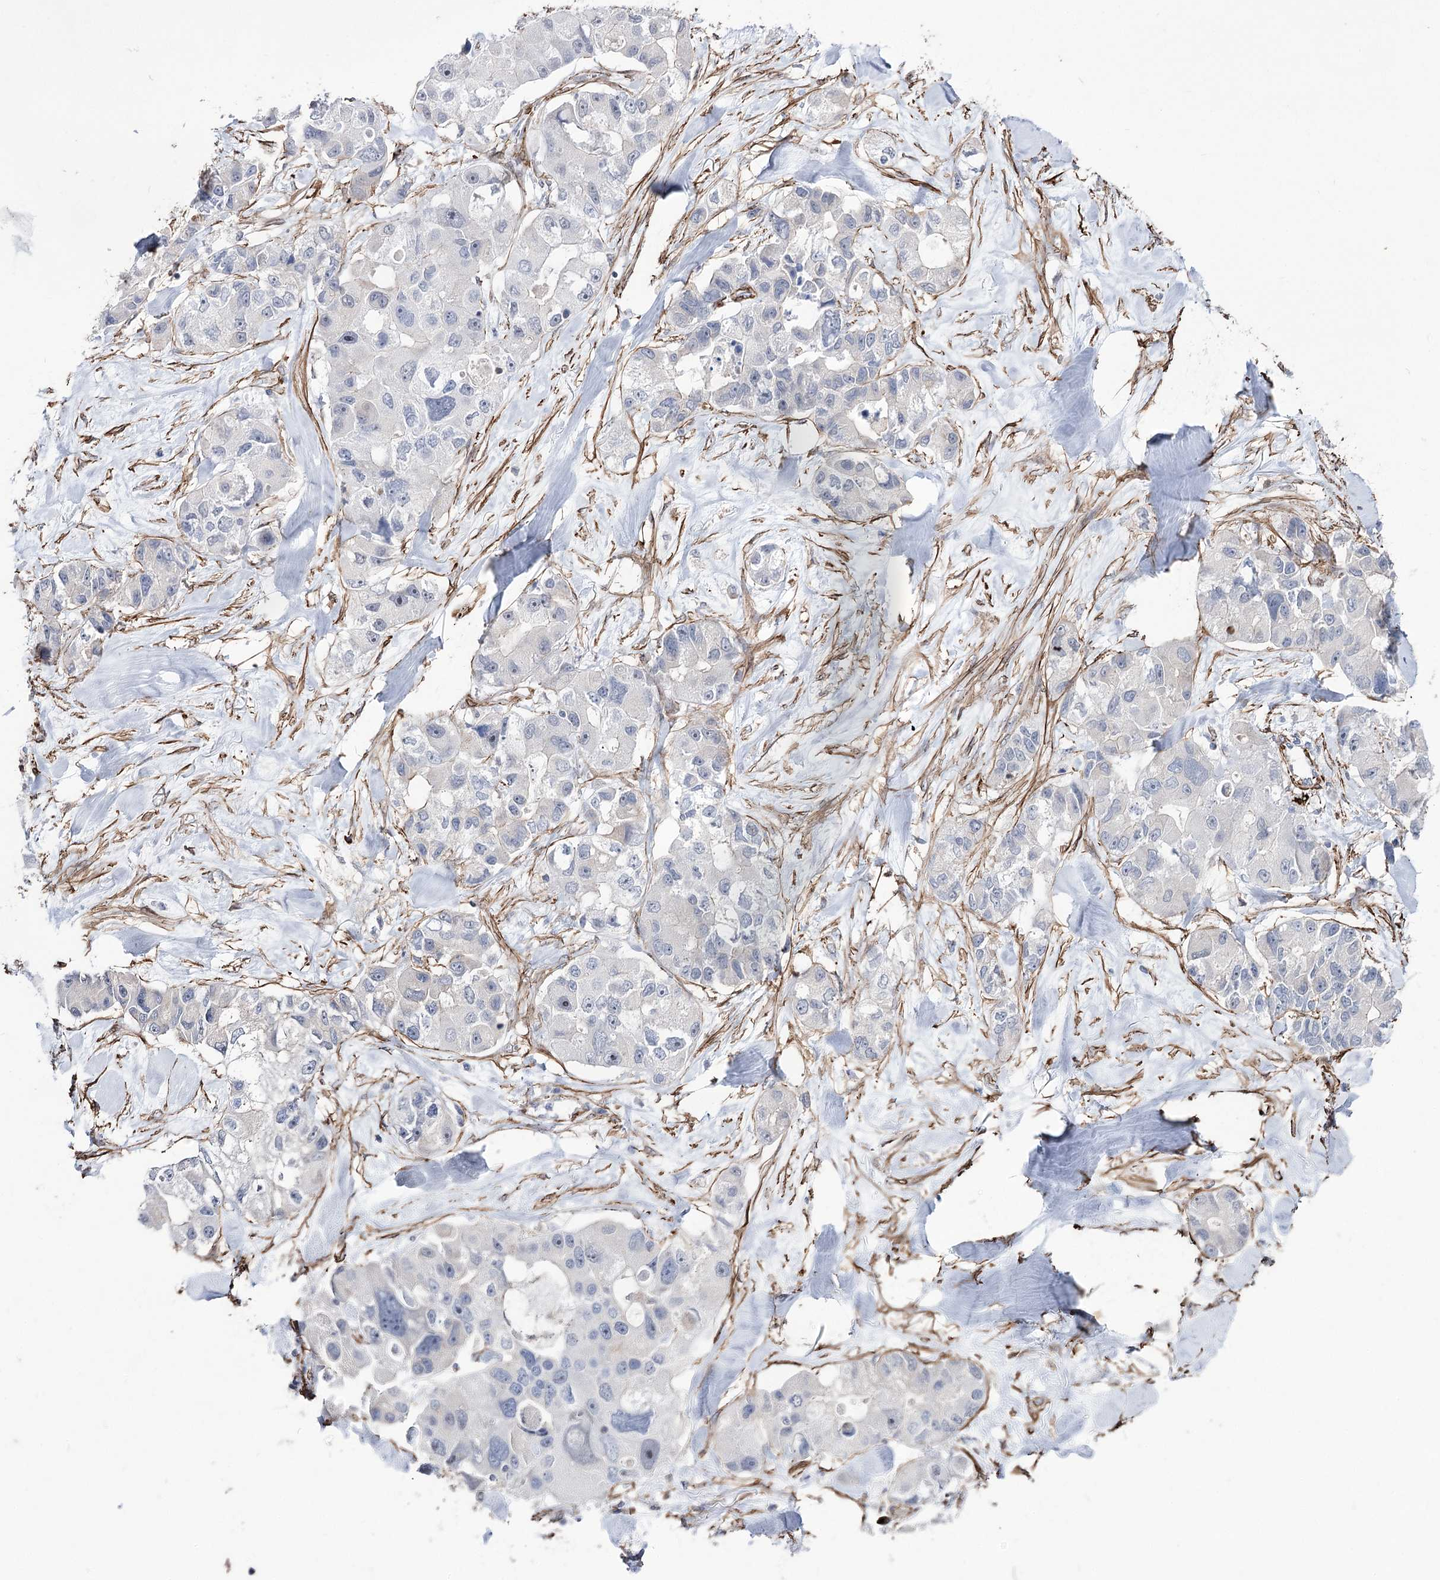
{"staining": {"intensity": "negative", "quantity": "none", "location": "none"}, "tissue": "lung cancer", "cell_type": "Tumor cells", "image_type": "cancer", "snomed": [{"axis": "morphology", "description": "Adenocarcinoma, NOS"}, {"axis": "topography", "description": "Lung"}], "caption": "There is no significant staining in tumor cells of adenocarcinoma (lung).", "gene": "ARHGAP20", "patient": {"sex": "female", "age": 54}}